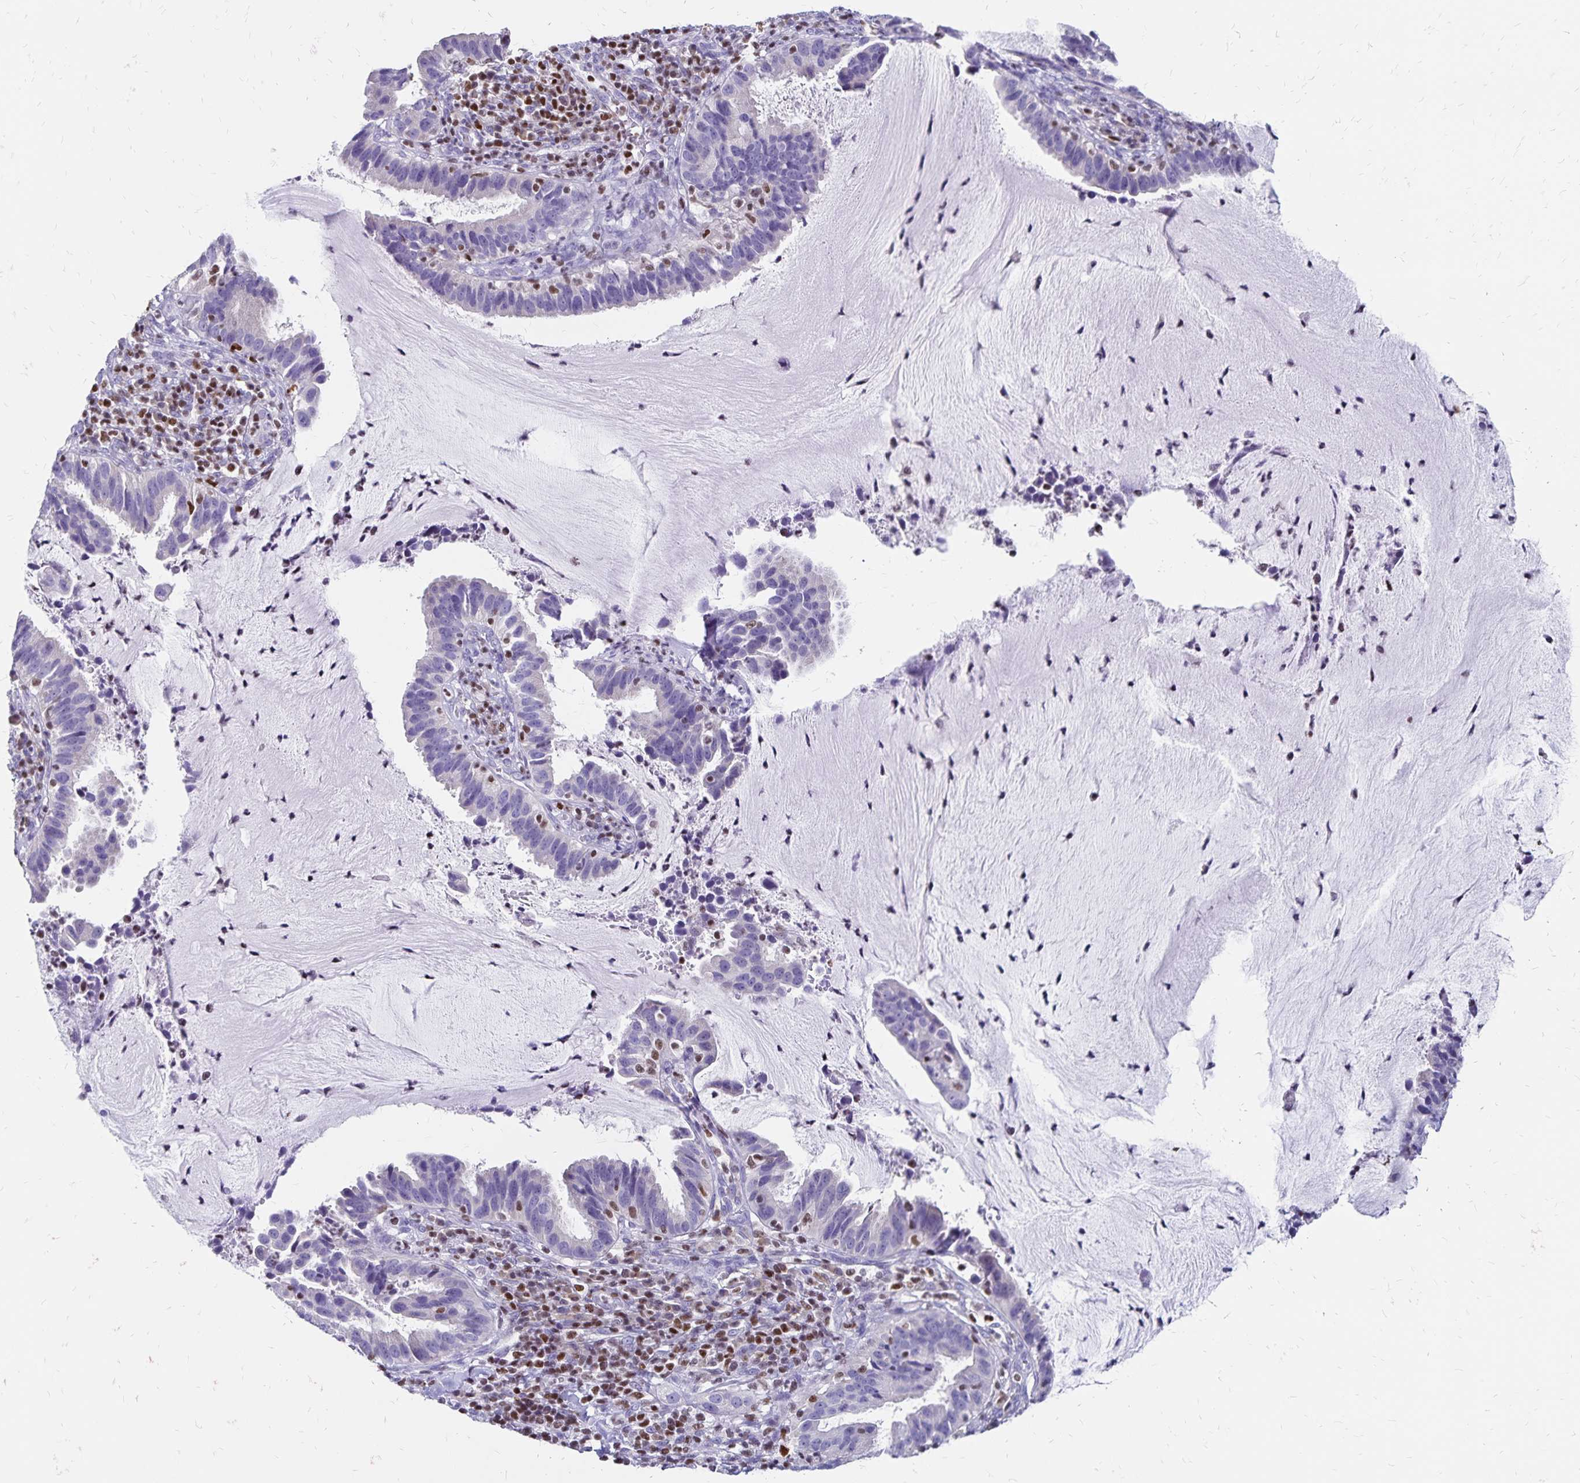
{"staining": {"intensity": "negative", "quantity": "none", "location": "none"}, "tissue": "cervical cancer", "cell_type": "Tumor cells", "image_type": "cancer", "snomed": [{"axis": "morphology", "description": "Adenocarcinoma, NOS"}, {"axis": "topography", "description": "Cervix"}], "caption": "This is an immunohistochemistry histopathology image of human adenocarcinoma (cervical). There is no staining in tumor cells.", "gene": "IKZF1", "patient": {"sex": "female", "age": 34}}